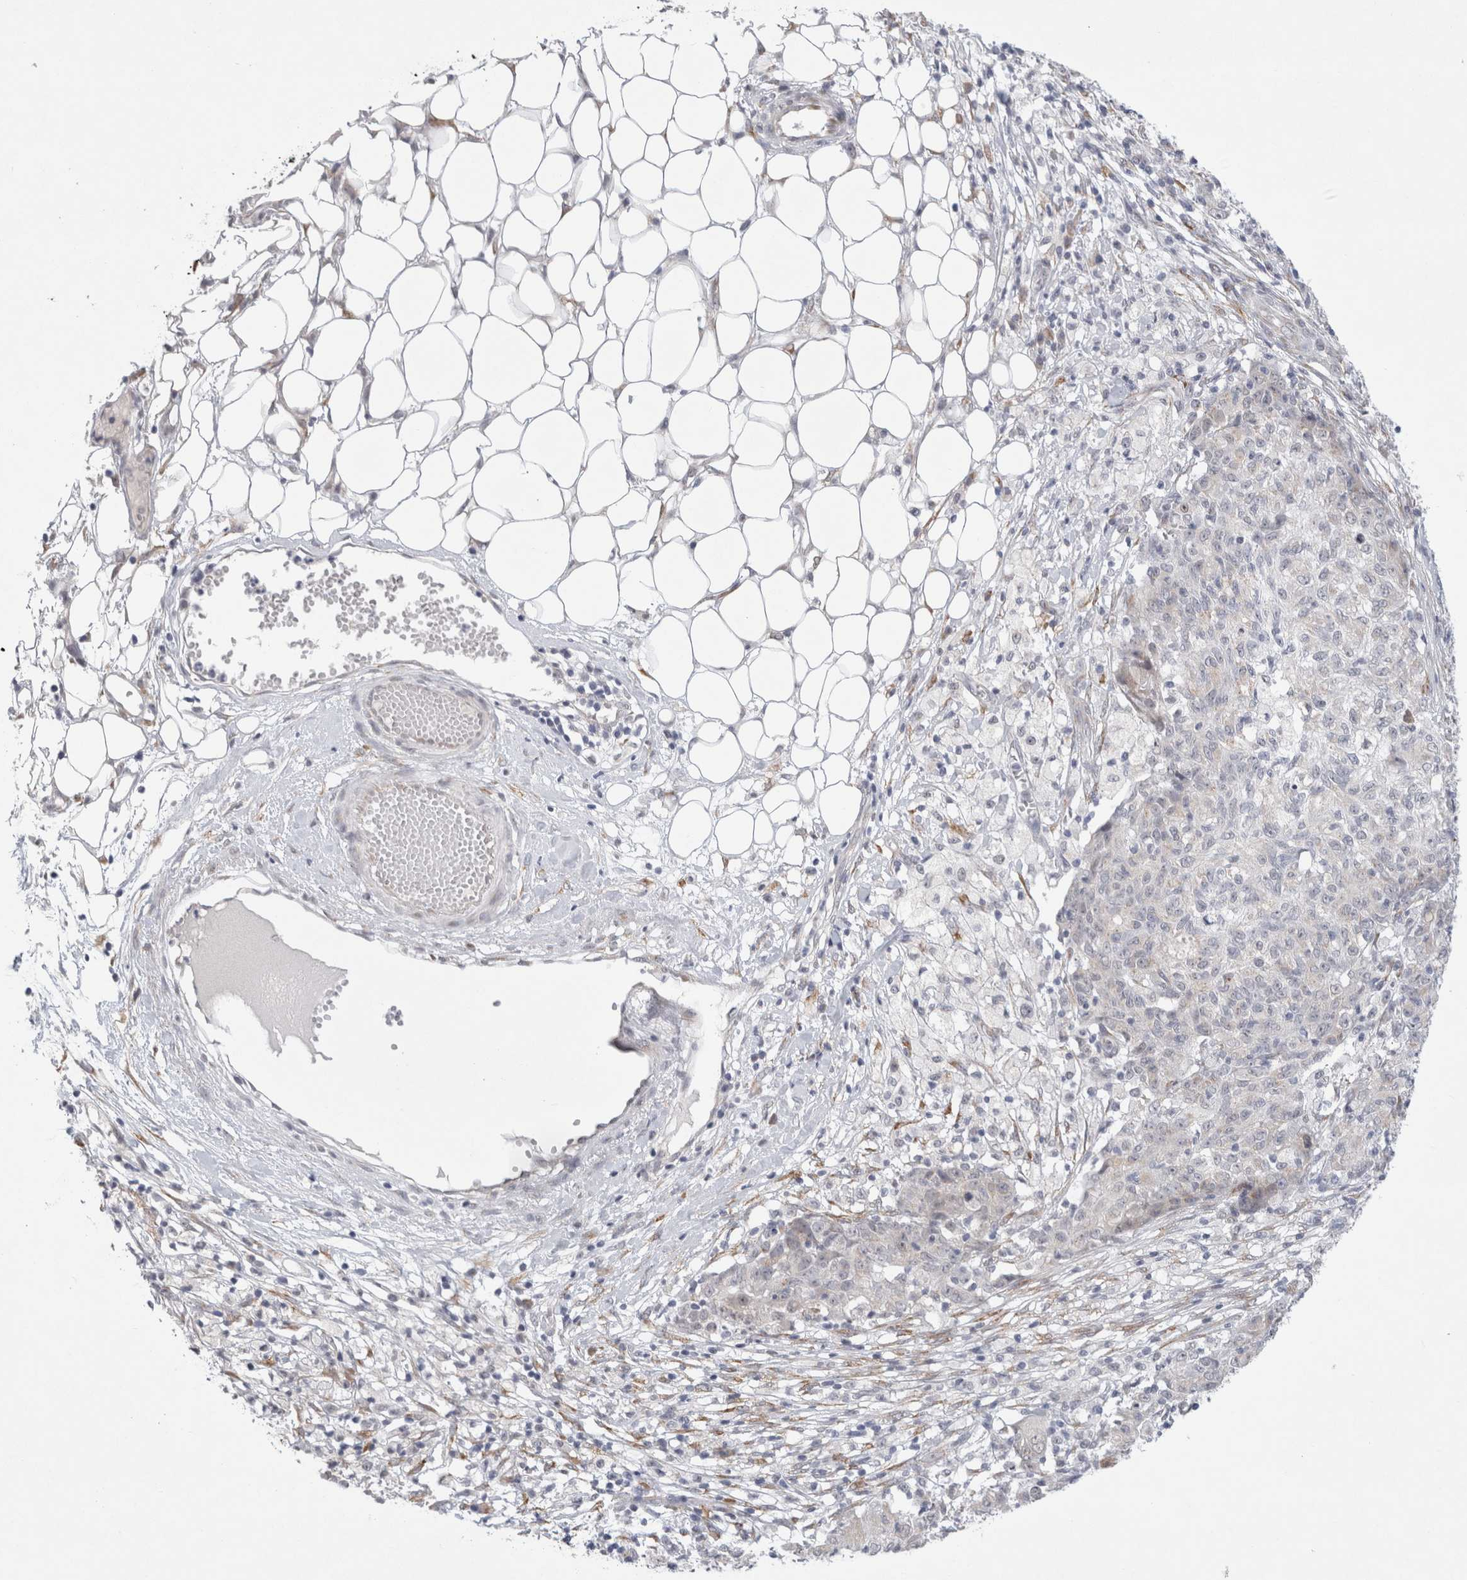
{"staining": {"intensity": "negative", "quantity": "none", "location": "none"}, "tissue": "ovarian cancer", "cell_type": "Tumor cells", "image_type": "cancer", "snomed": [{"axis": "morphology", "description": "Carcinoma, endometroid"}, {"axis": "topography", "description": "Ovary"}], "caption": "Ovarian cancer was stained to show a protein in brown. There is no significant expression in tumor cells. (IHC, brightfield microscopy, high magnification).", "gene": "TRMT1L", "patient": {"sex": "female", "age": 42}}